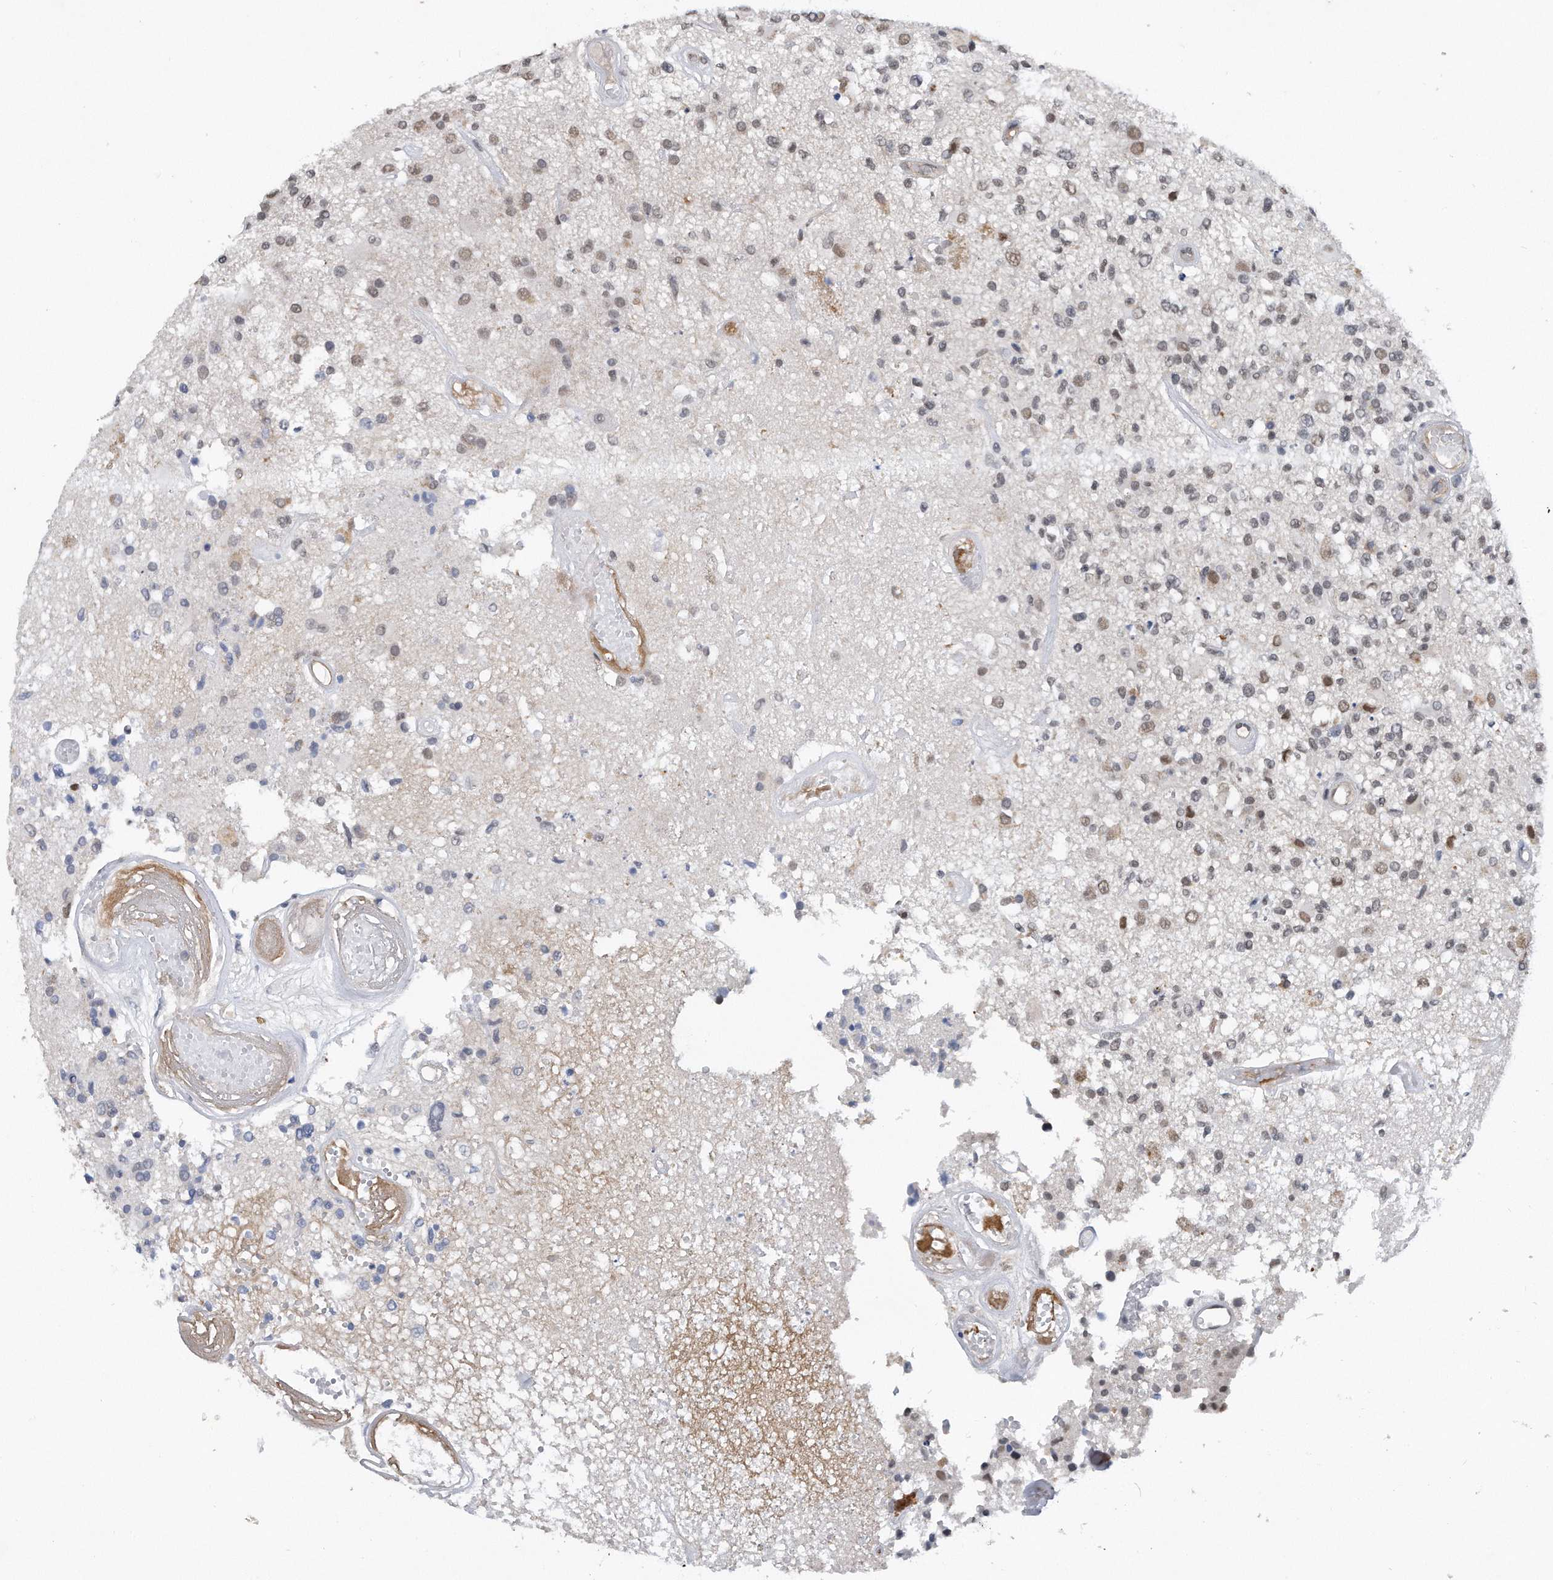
{"staining": {"intensity": "weak", "quantity": "25%-75%", "location": "nuclear"}, "tissue": "glioma", "cell_type": "Tumor cells", "image_type": "cancer", "snomed": [{"axis": "morphology", "description": "Glioma, malignant, High grade"}, {"axis": "morphology", "description": "Glioblastoma, NOS"}, {"axis": "topography", "description": "Brain"}], "caption": "IHC (DAB) staining of glioma exhibits weak nuclear protein staining in approximately 25%-75% of tumor cells.", "gene": "TP53INP1", "patient": {"sex": "male", "age": 60}}